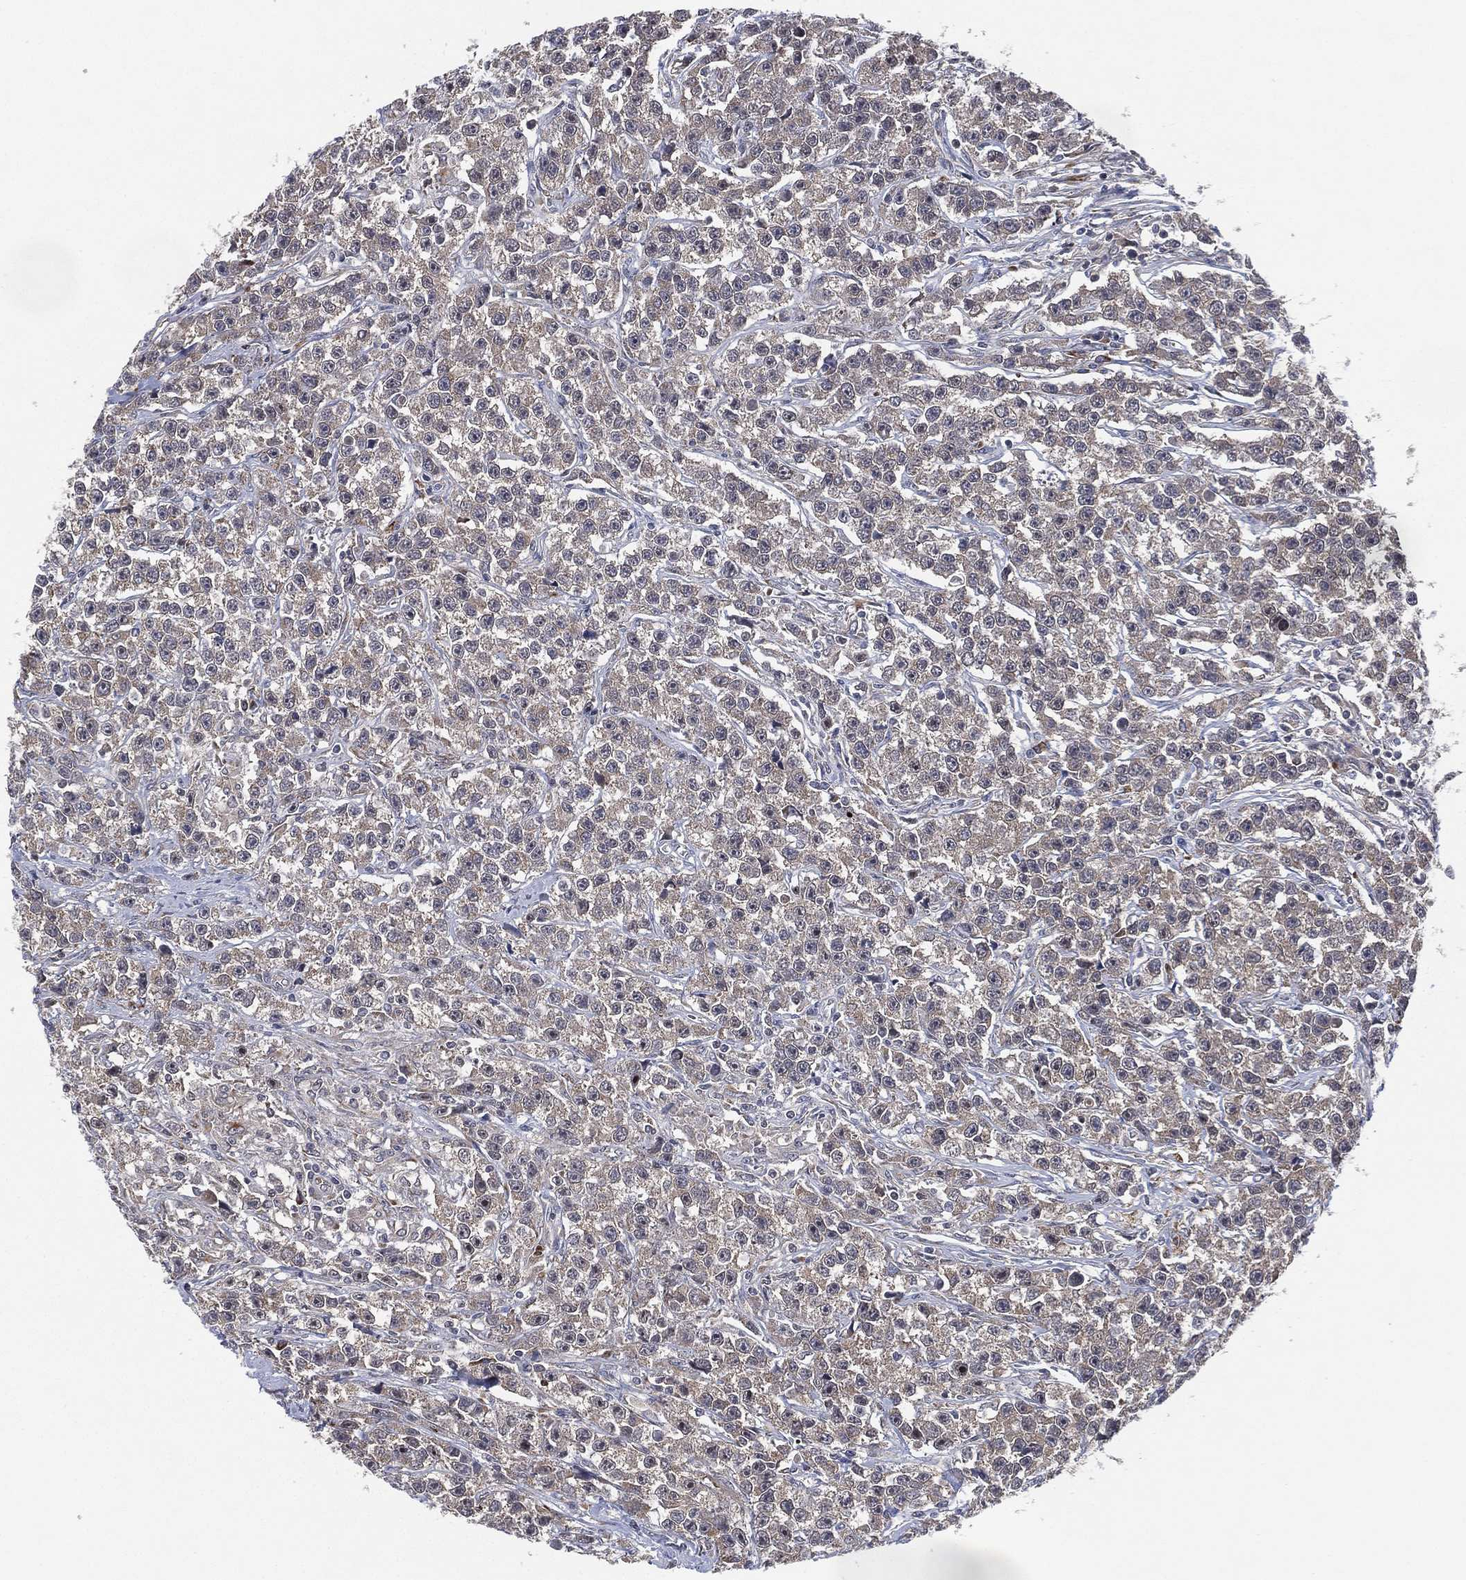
{"staining": {"intensity": "negative", "quantity": "none", "location": "none"}, "tissue": "testis cancer", "cell_type": "Tumor cells", "image_type": "cancer", "snomed": [{"axis": "morphology", "description": "Seminoma, NOS"}, {"axis": "topography", "description": "Testis"}], "caption": "A high-resolution image shows immunohistochemistry (IHC) staining of testis cancer (seminoma), which reveals no significant positivity in tumor cells.", "gene": "FAM104A", "patient": {"sex": "male", "age": 59}}